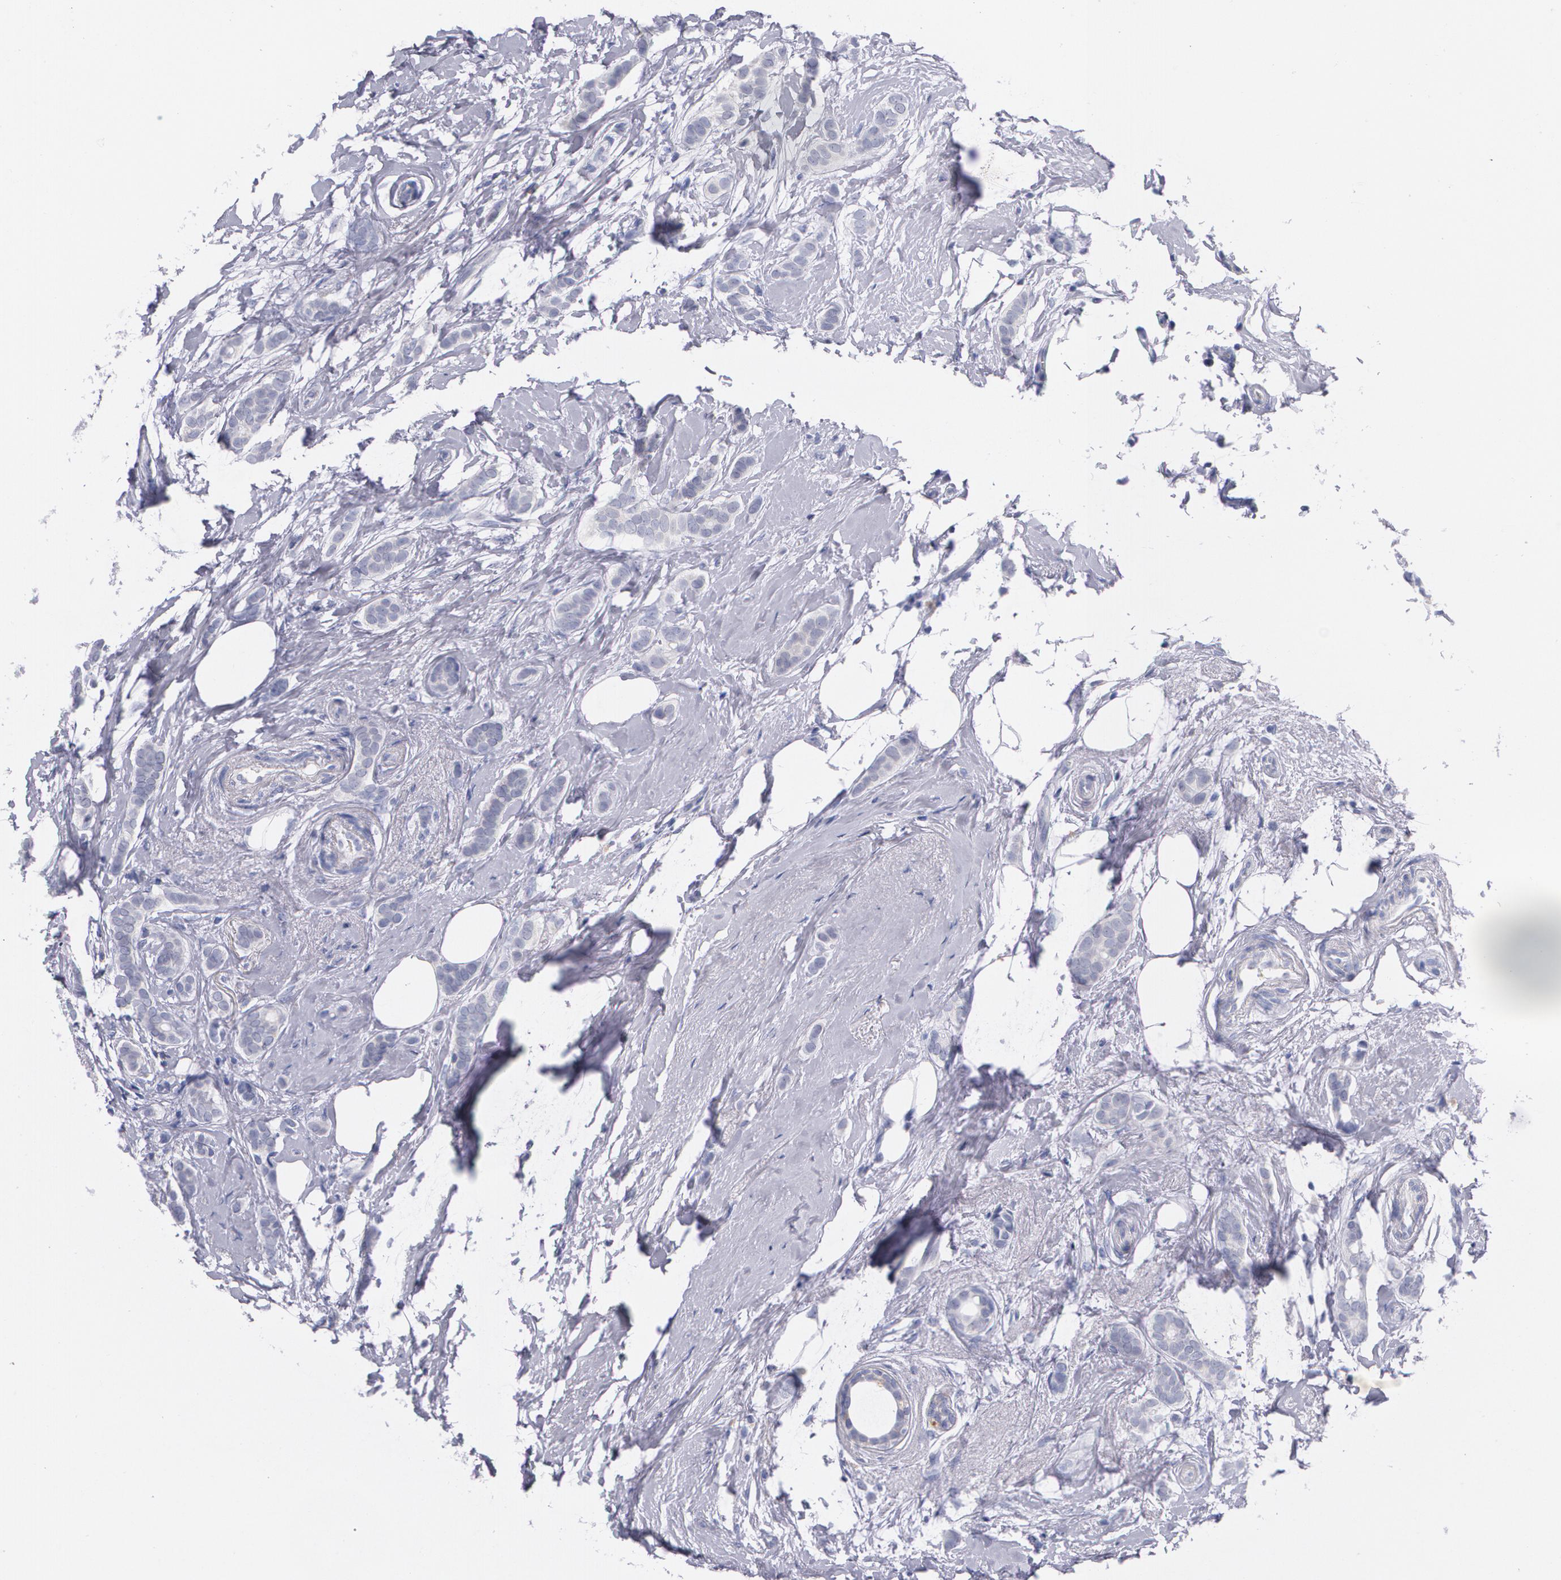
{"staining": {"intensity": "moderate", "quantity": "<25%", "location": "cytoplasmic/membranous"}, "tissue": "breast cancer", "cell_type": "Tumor cells", "image_type": "cancer", "snomed": [{"axis": "morphology", "description": "Duct carcinoma"}, {"axis": "topography", "description": "Breast"}], "caption": "This is an image of immunohistochemistry staining of breast cancer, which shows moderate positivity in the cytoplasmic/membranous of tumor cells.", "gene": "HMMR", "patient": {"sex": "female", "age": 54}}